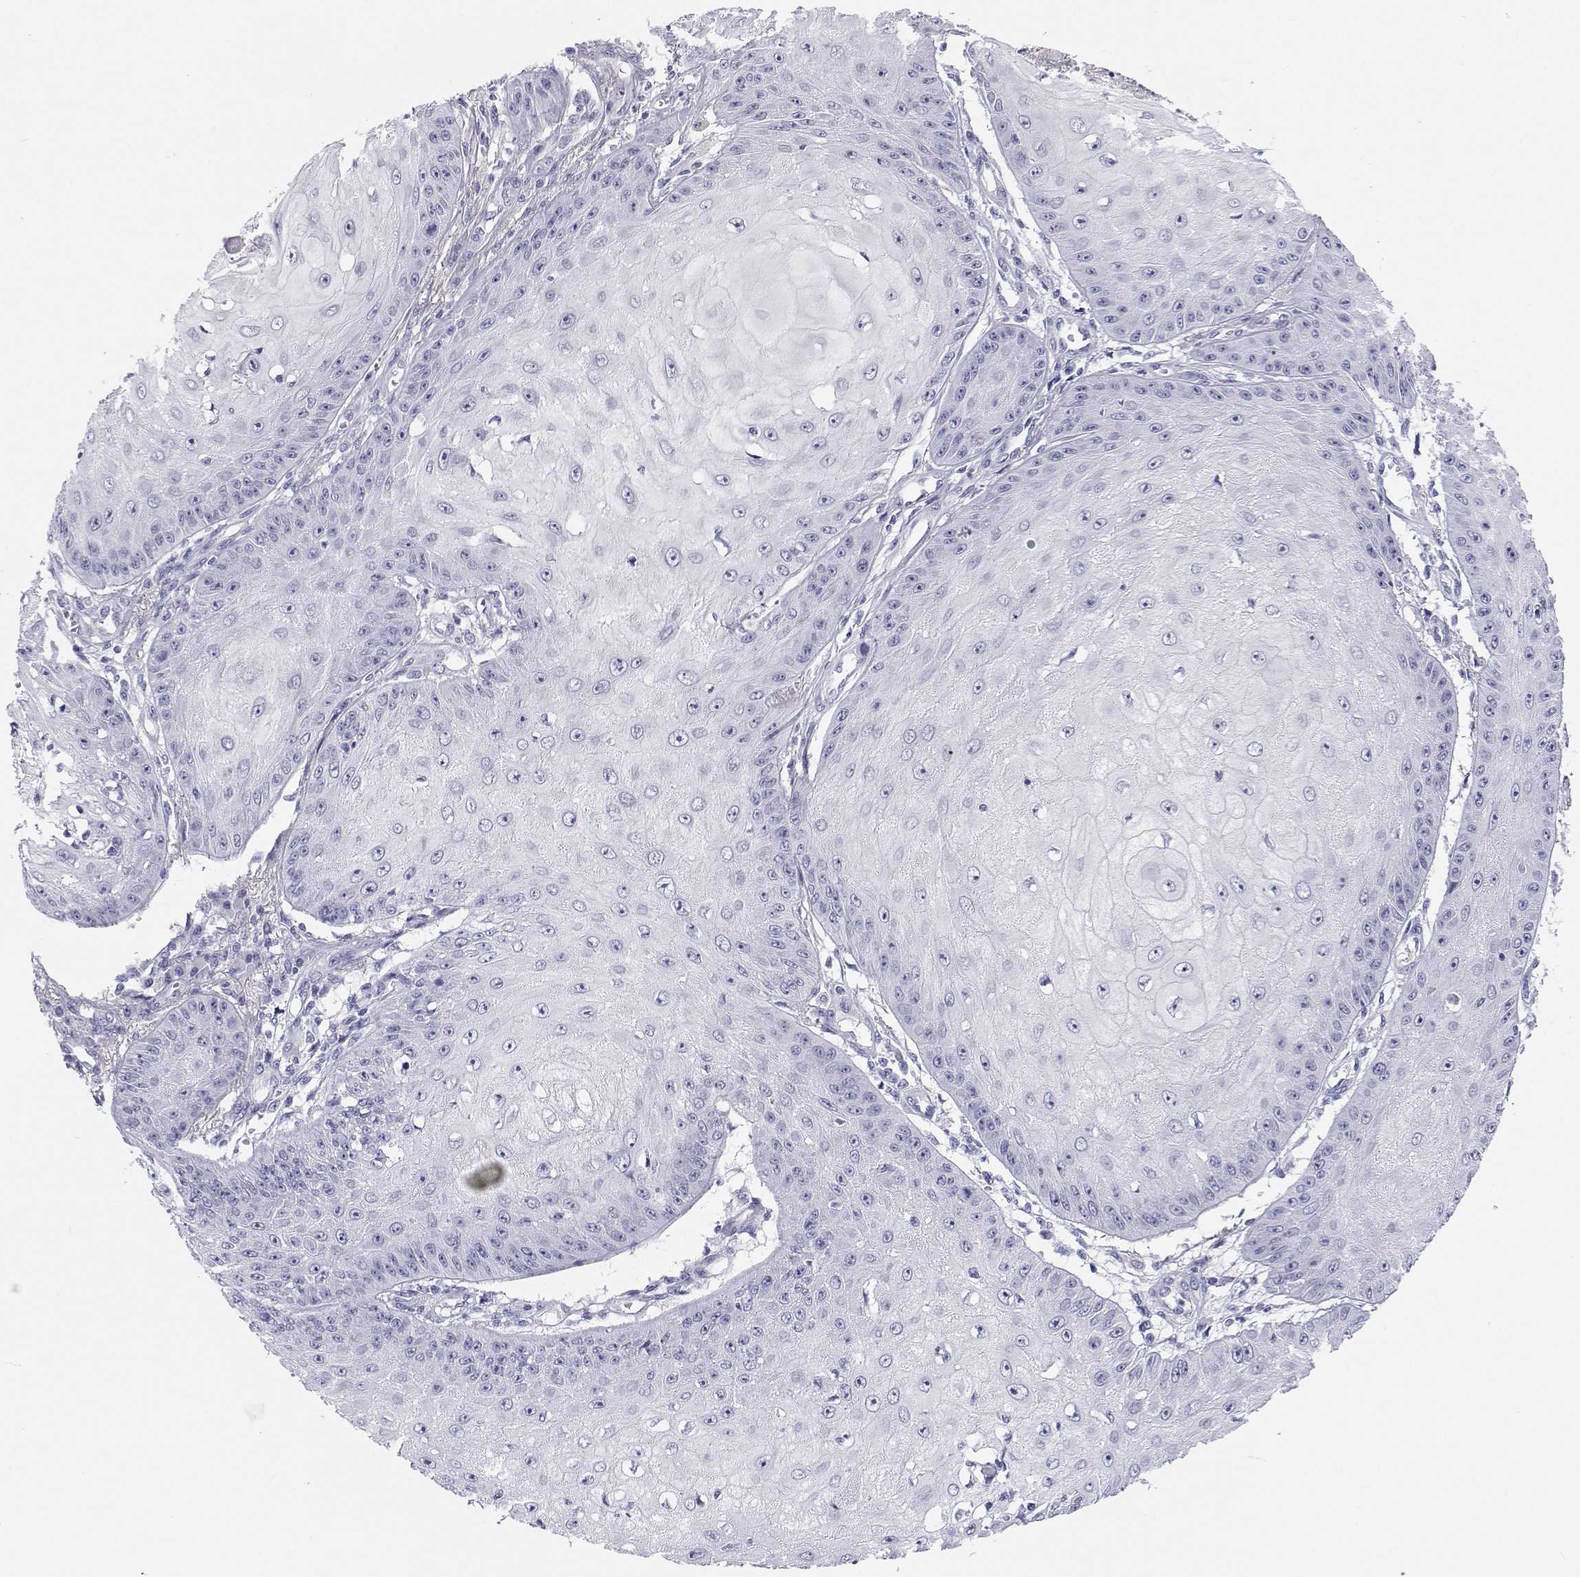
{"staining": {"intensity": "negative", "quantity": "none", "location": "none"}, "tissue": "skin cancer", "cell_type": "Tumor cells", "image_type": "cancer", "snomed": [{"axis": "morphology", "description": "Squamous cell carcinoma, NOS"}, {"axis": "topography", "description": "Skin"}], "caption": "Protein analysis of squamous cell carcinoma (skin) shows no significant staining in tumor cells. (Brightfield microscopy of DAB IHC at high magnification).", "gene": "BHMT", "patient": {"sex": "male", "age": 70}}